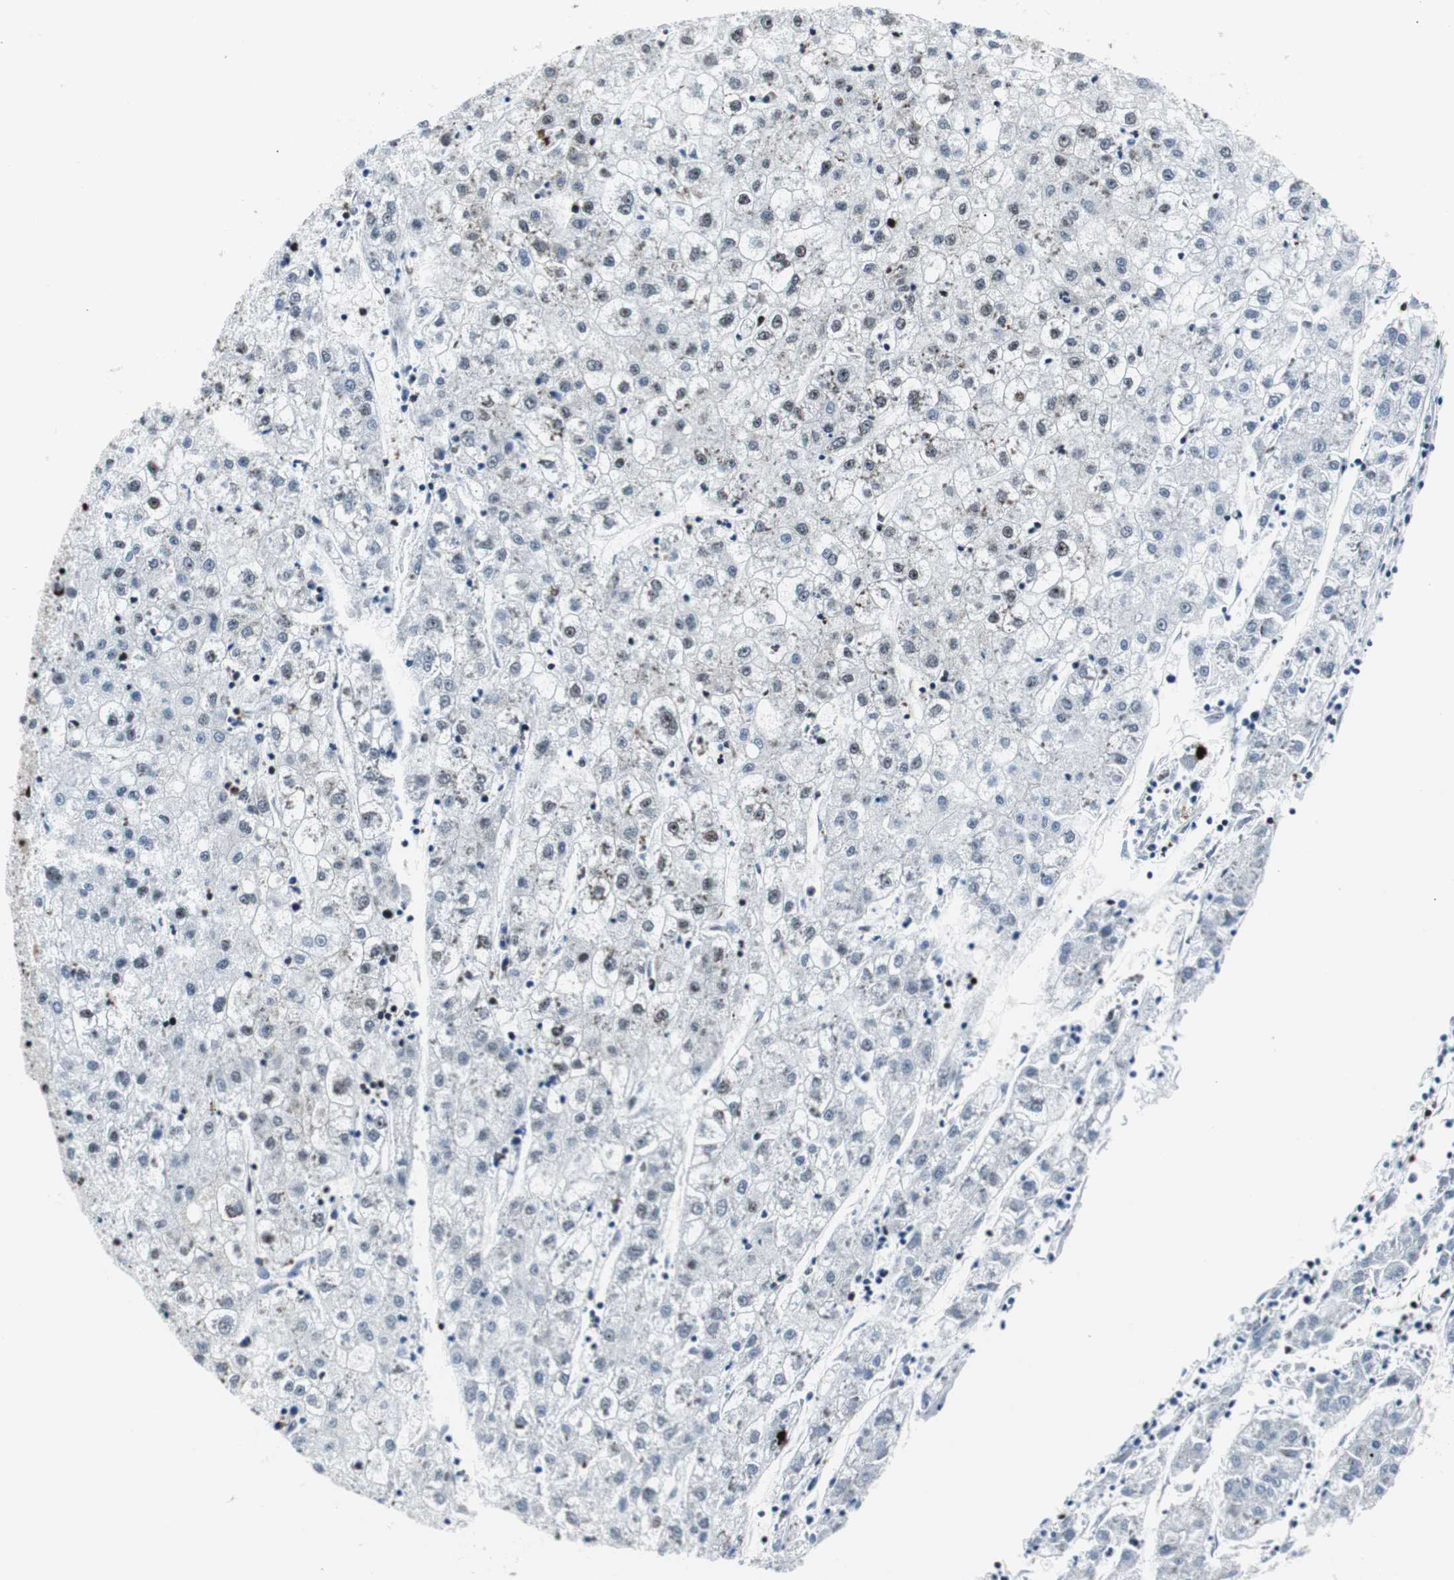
{"staining": {"intensity": "moderate", "quantity": "<25%", "location": "nuclear"}, "tissue": "liver cancer", "cell_type": "Tumor cells", "image_type": "cancer", "snomed": [{"axis": "morphology", "description": "Carcinoma, Hepatocellular, NOS"}, {"axis": "topography", "description": "Liver"}], "caption": "About <25% of tumor cells in human liver cancer (hepatocellular carcinoma) reveal moderate nuclear protein positivity as visualized by brown immunohistochemical staining.", "gene": "NCL", "patient": {"sex": "male", "age": 72}}